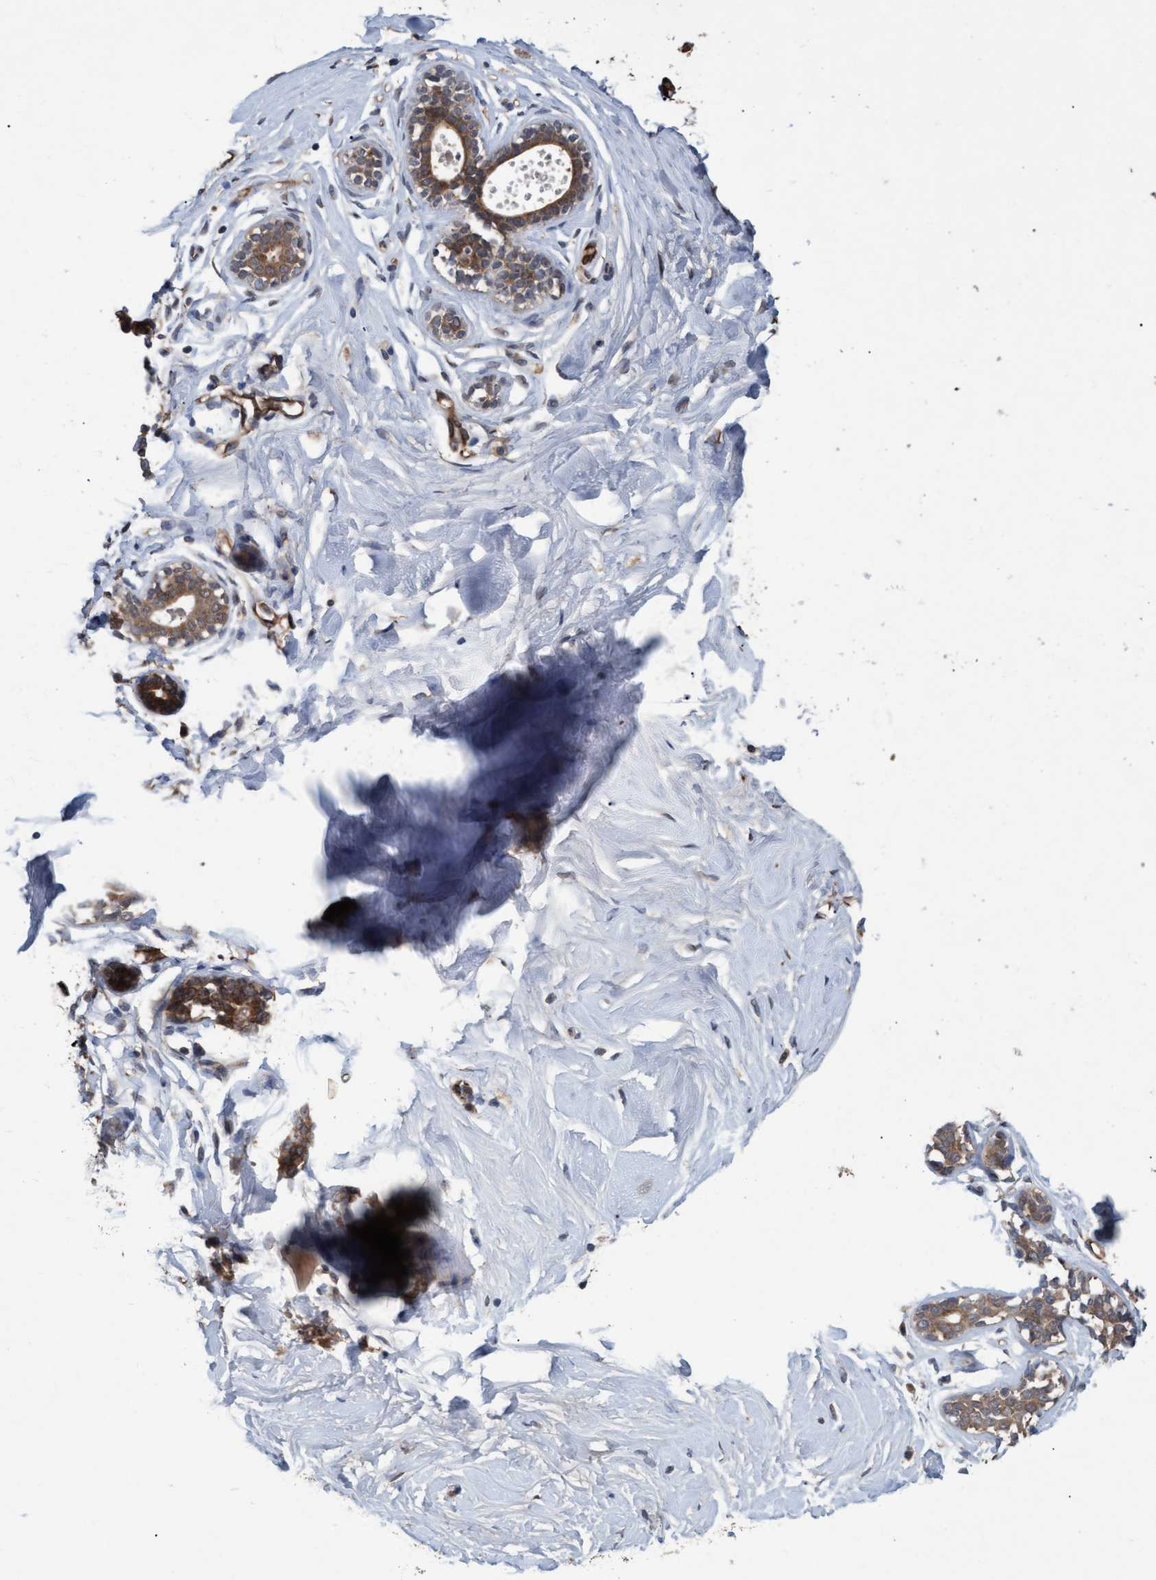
{"staining": {"intensity": "moderate", "quantity": ">75%", "location": "nuclear"}, "tissue": "breast", "cell_type": "Adipocytes", "image_type": "normal", "snomed": [{"axis": "morphology", "description": "Normal tissue, NOS"}, {"axis": "topography", "description": "Breast"}], "caption": "A brown stain highlights moderate nuclear expression of a protein in adipocytes of benign breast. (IHC, brightfield microscopy, high magnification).", "gene": "PSMB6", "patient": {"sex": "female", "age": 23}}